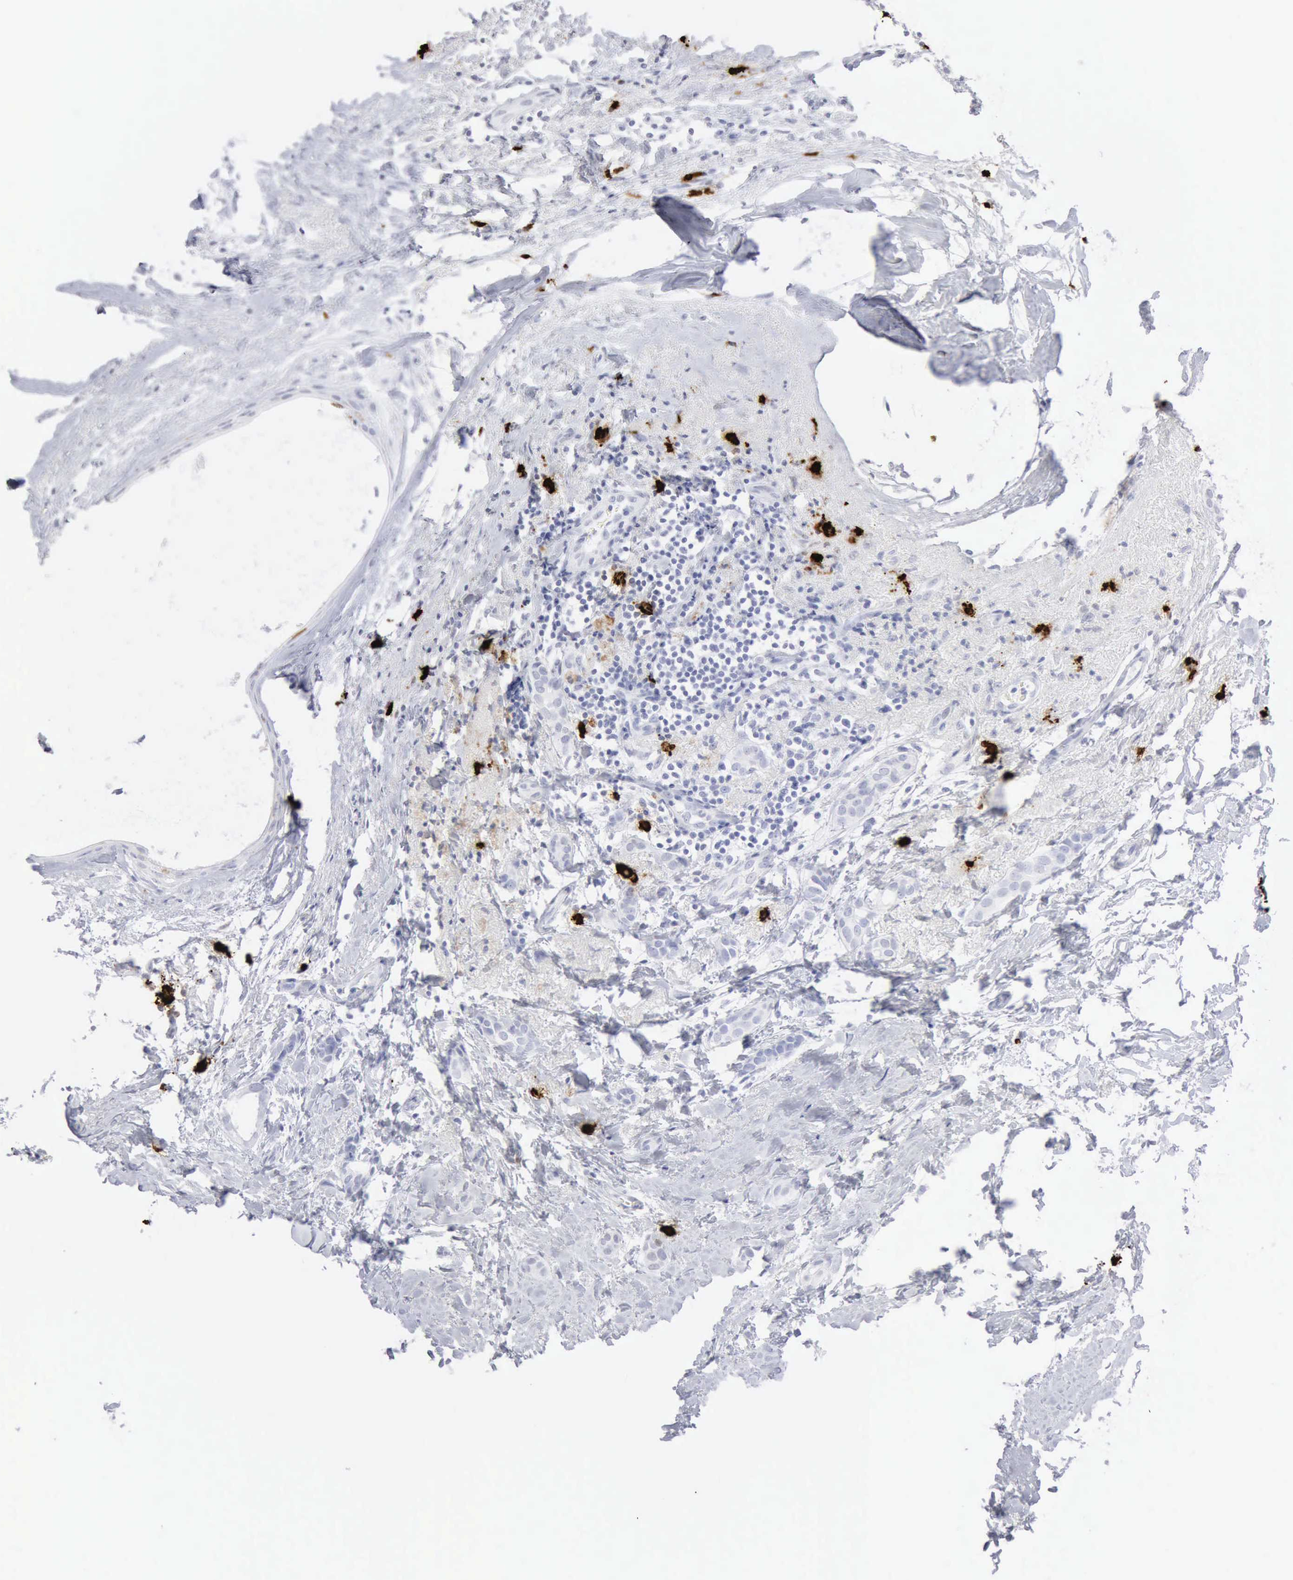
{"staining": {"intensity": "negative", "quantity": "none", "location": "none"}, "tissue": "breast cancer", "cell_type": "Tumor cells", "image_type": "cancer", "snomed": [{"axis": "morphology", "description": "Duct carcinoma"}, {"axis": "topography", "description": "Breast"}], "caption": "Human infiltrating ductal carcinoma (breast) stained for a protein using immunohistochemistry displays no expression in tumor cells.", "gene": "CMA1", "patient": {"sex": "female", "age": 54}}